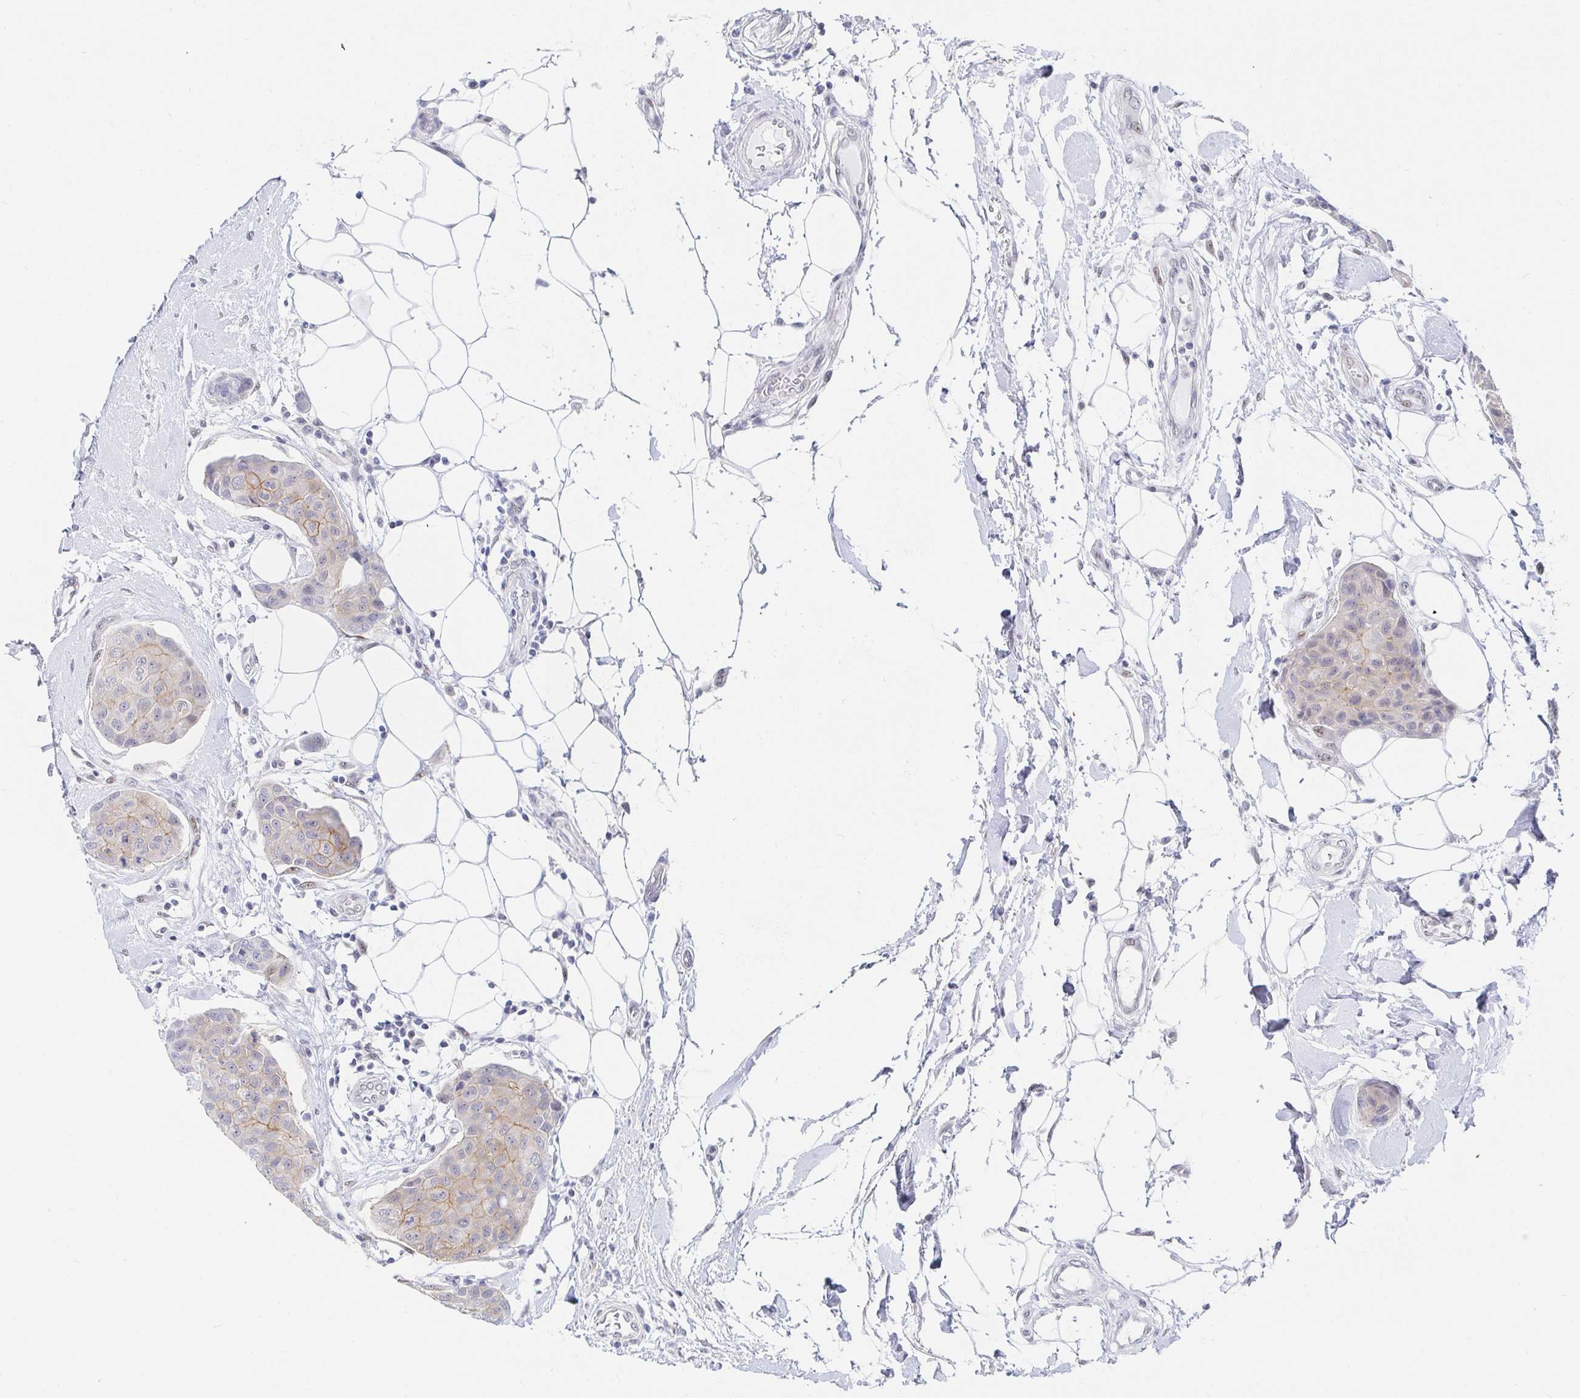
{"staining": {"intensity": "weak", "quantity": "25%-75%", "location": "cytoplasmic/membranous"}, "tissue": "breast cancer", "cell_type": "Tumor cells", "image_type": "cancer", "snomed": [{"axis": "morphology", "description": "Duct carcinoma"}, {"axis": "topography", "description": "Breast"}, {"axis": "topography", "description": "Lymph node"}], "caption": "Protein expression by IHC reveals weak cytoplasmic/membranous staining in about 25%-75% of tumor cells in intraductal carcinoma (breast). Immunohistochemistry (ihc) stains the protein in brown and the nuclei are stained blue.", "gene": "COL28A1", "patient": {"sex": "female", "age": 80}}